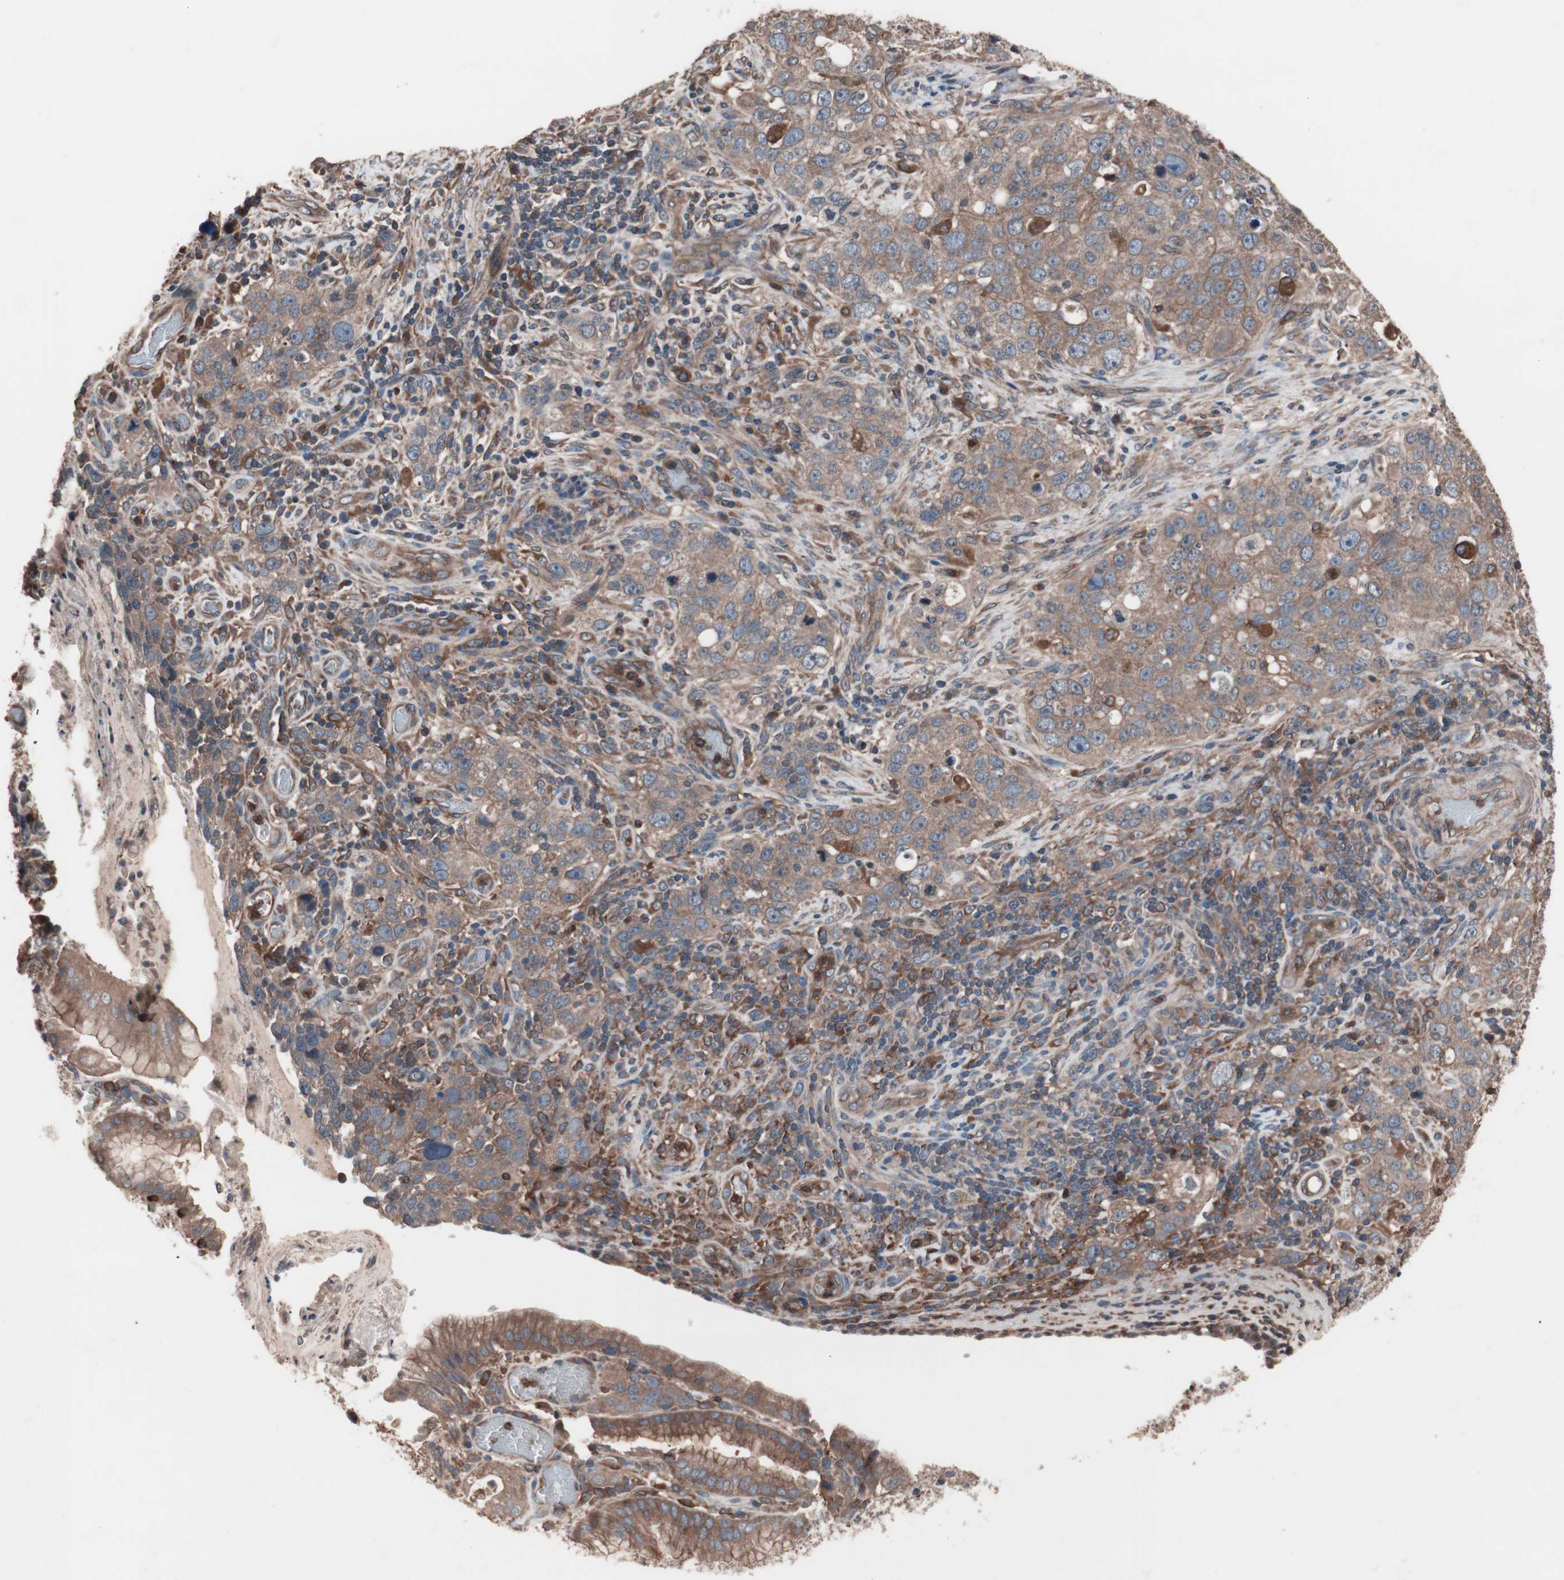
{"staining": {"intensity": "moderate", "quantity": ">75%", "location": "cytoplasmic/membranous"}, "tissue": "stomach cancer", "cell_type": "Tumor cells", "image_type": "cancer", "snomed": [{"axis": "morphology", "description": "Normal tissue, NOS"}, {"axis": "morphology", "description": "Adenocarcinoma, NOS"}, {"axis": "topography", "description": "Stomach"}], "caption": "A micrograph showing moderate cytoplasmic/membranous staining in approximately >75% of tumor cells in stomach cancer, as visualized by brown immunohistochemical staining.", "gene": "ATG7", "patient": {"sex": "male", "age": 48}}